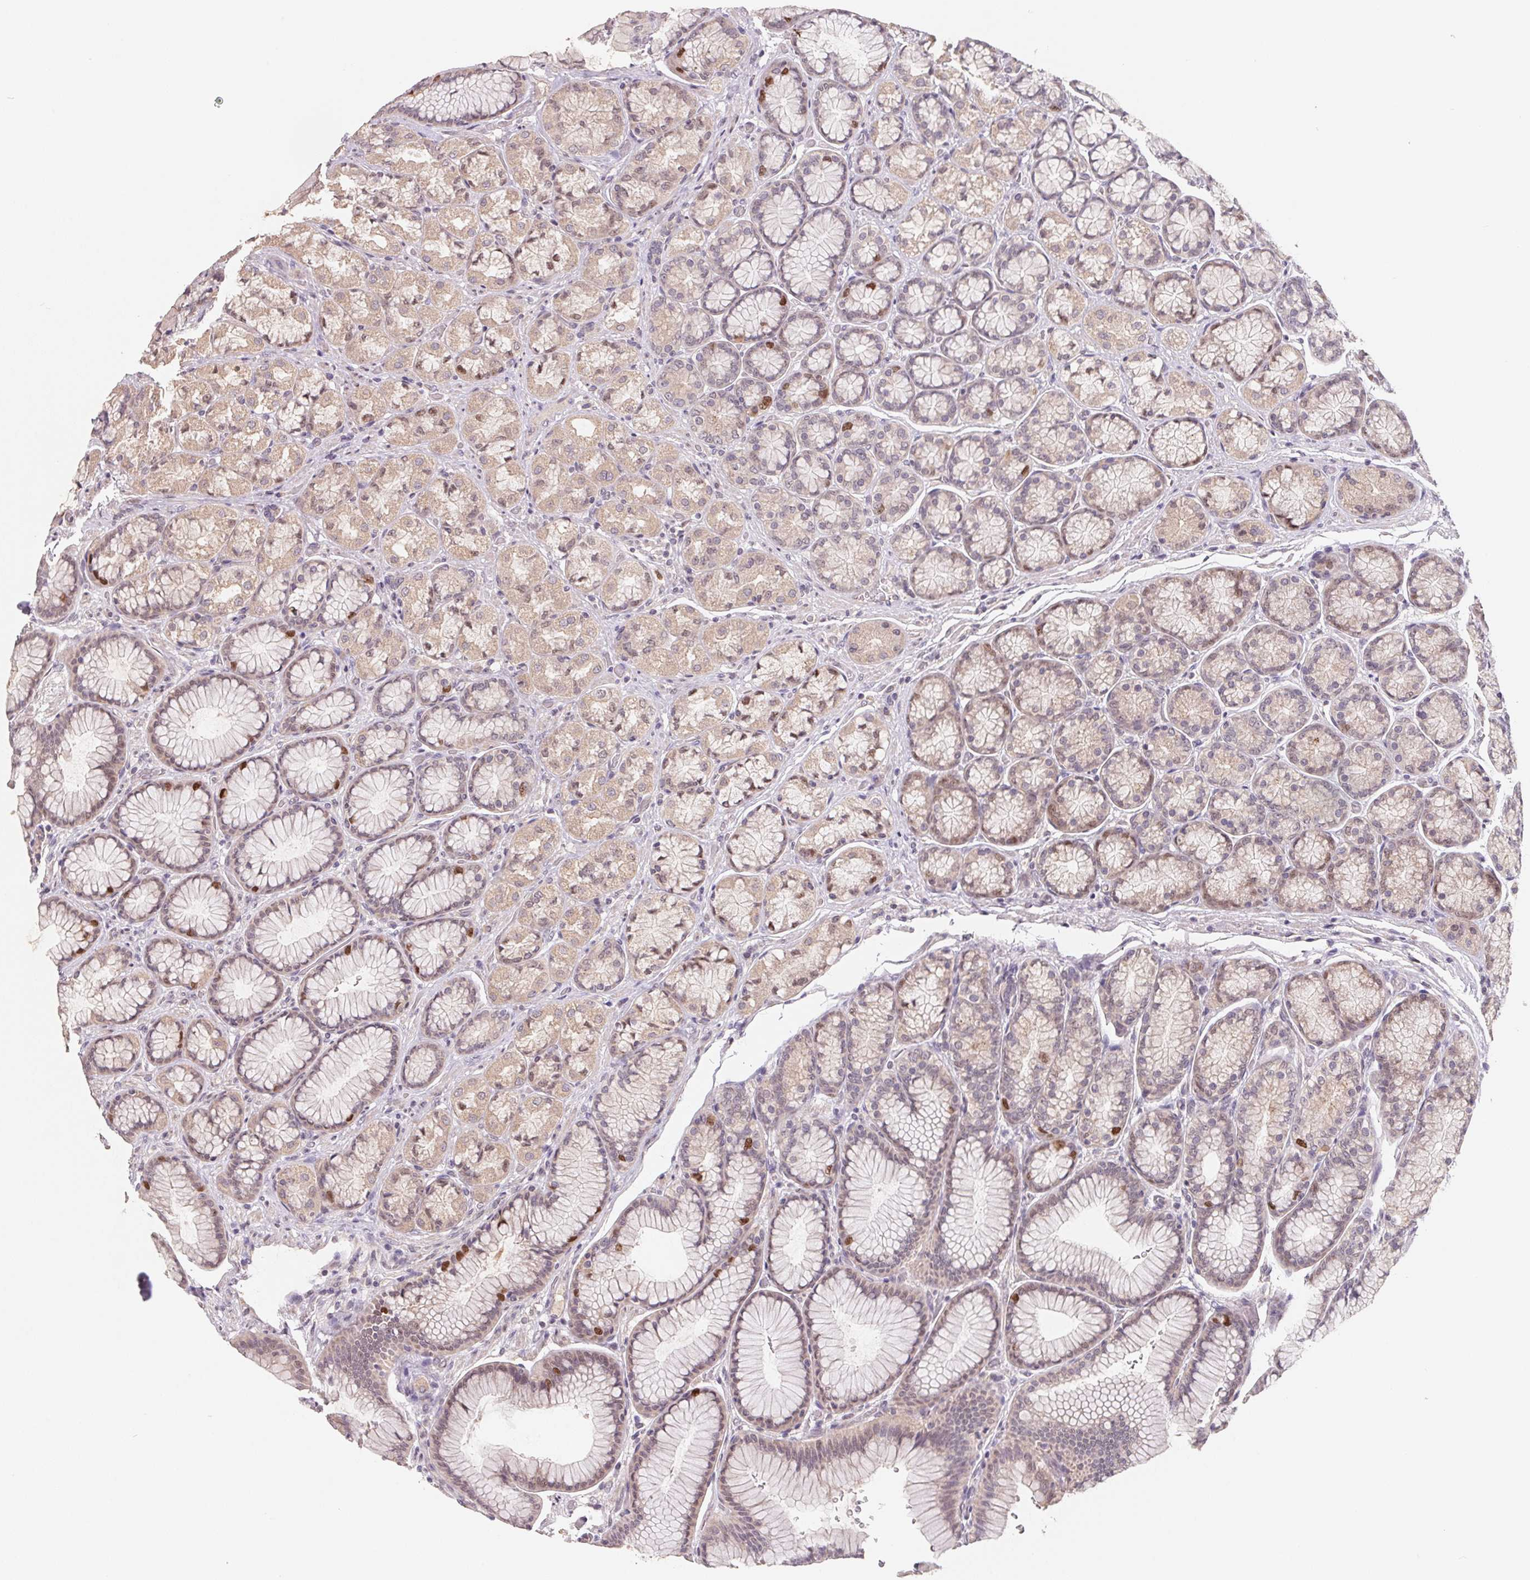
{"staining": {"intensity": "weak", "quantity": "25%-75%", "location": "cytoplasmic/membranous,nuclear"}, "tissue": "stomach", "cell_type": "Glandular cells", "image_type": "normal", "snomed": [{"axis": "morphology", "description": "Normal tissue, NOS"}, {"axis": "morphology", "description": "Adenocarcinoma, NOS"}, {"axis": "morphology", "description": "Adenocarcinoma, High grade"}, {"axis": "topography", "description": "Stomach, upper"}, {"axis": "topography", "description": "Stomach"}], "caption": "Normal stomach reveals weak cytoplasmic/membranous,nuclear staining in about 25%-75% of glandular cells.", "gene": "KIFC1", "patient": {"sex": "female", "age": 65}}